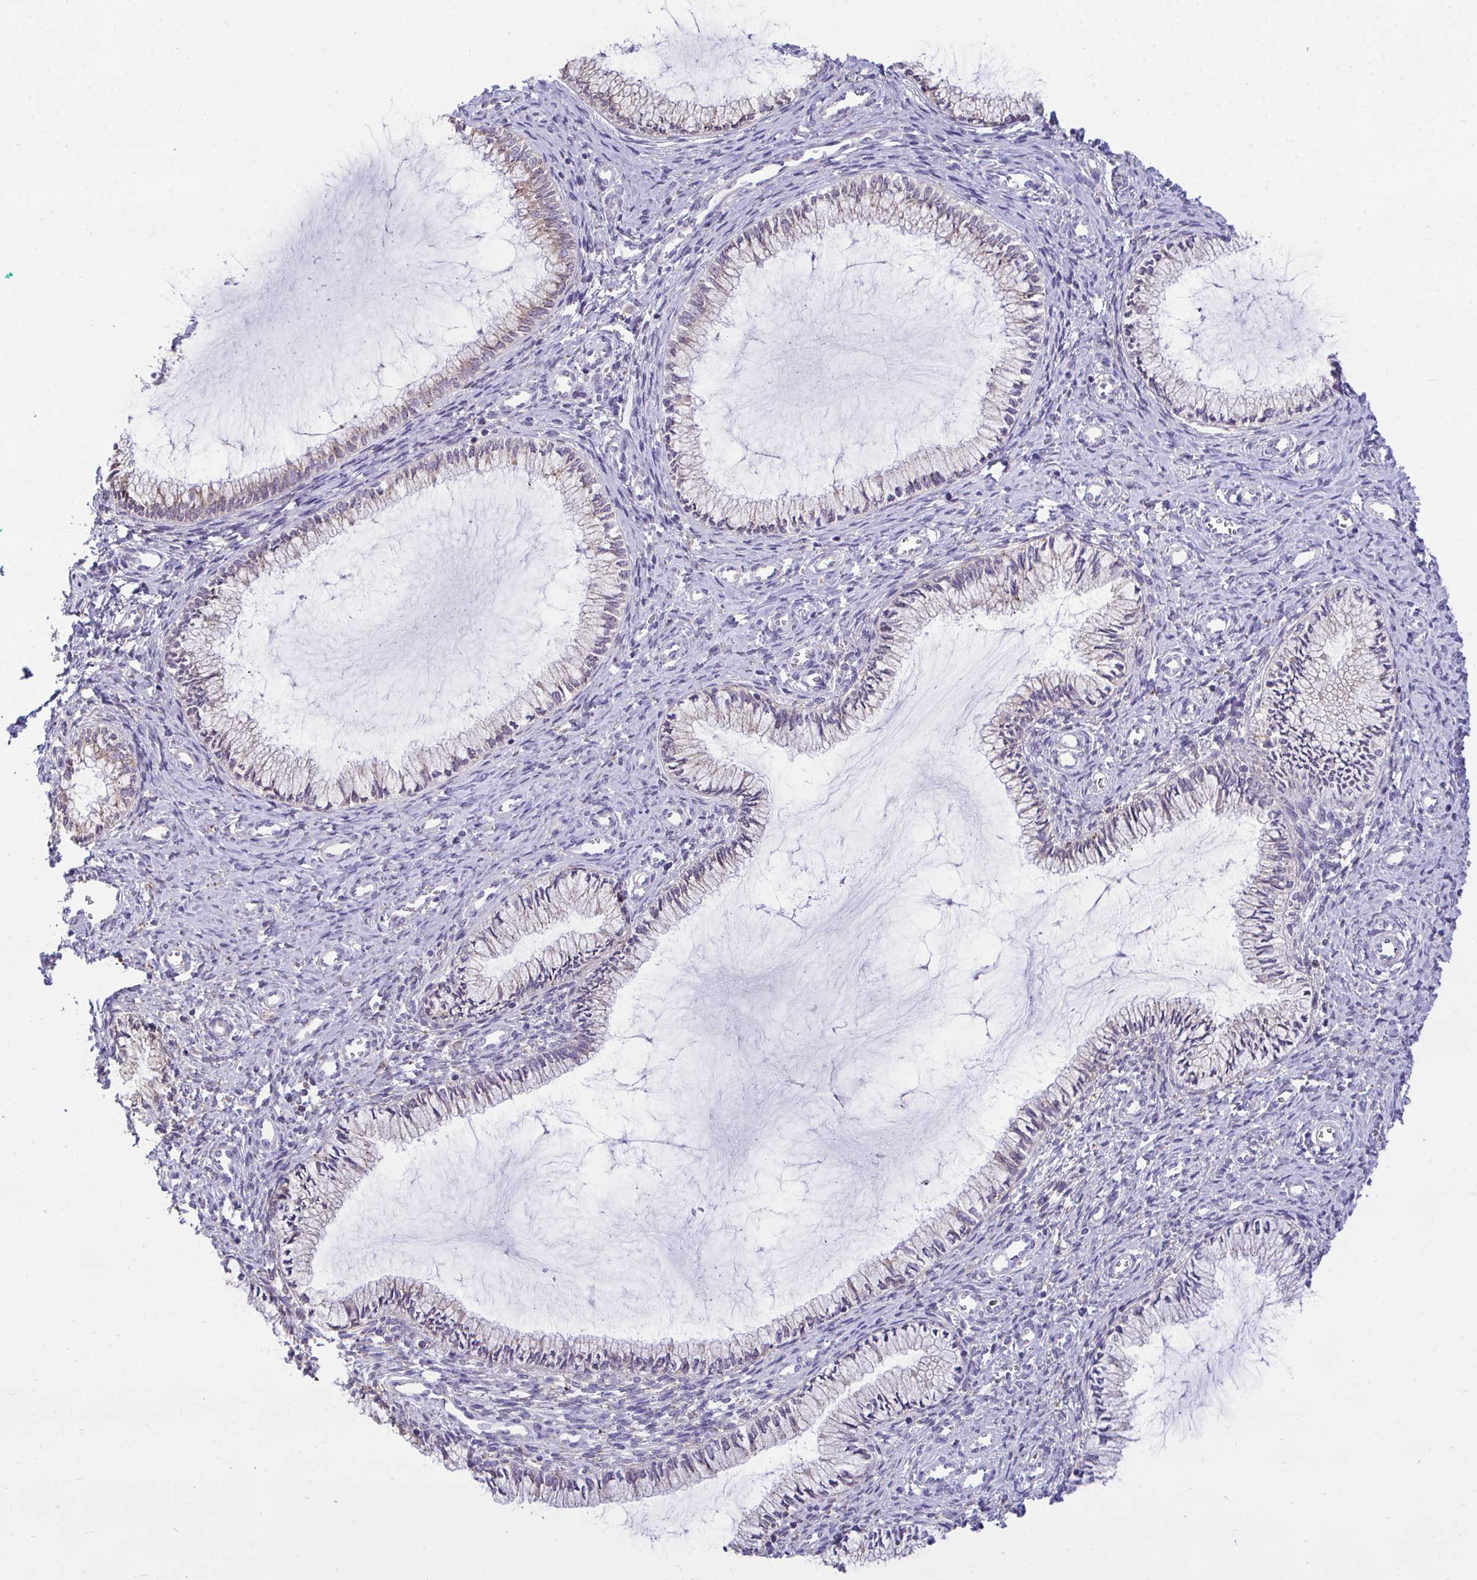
{"staining": {"intensity": "weak", "quantity": "25%-75%", "location": "cytoplasmic/membranous"}, "tissue": "cervix", "cell_type": "Glandular cells", "image_type": "normal", "snomed": [{"axis": "morphology", "description": "Normal tissue, NOS"}, {"axis": "topography", "description": "Cervix"}], "caption": "This image exhibits immunohistochemistry staining of benign cervix, with low weak cytoplasmic/membranous positivity in about 25%-75% of glandular cells.", "gene": "PIGK", "patient": {"sex": "female", "age": 24}}